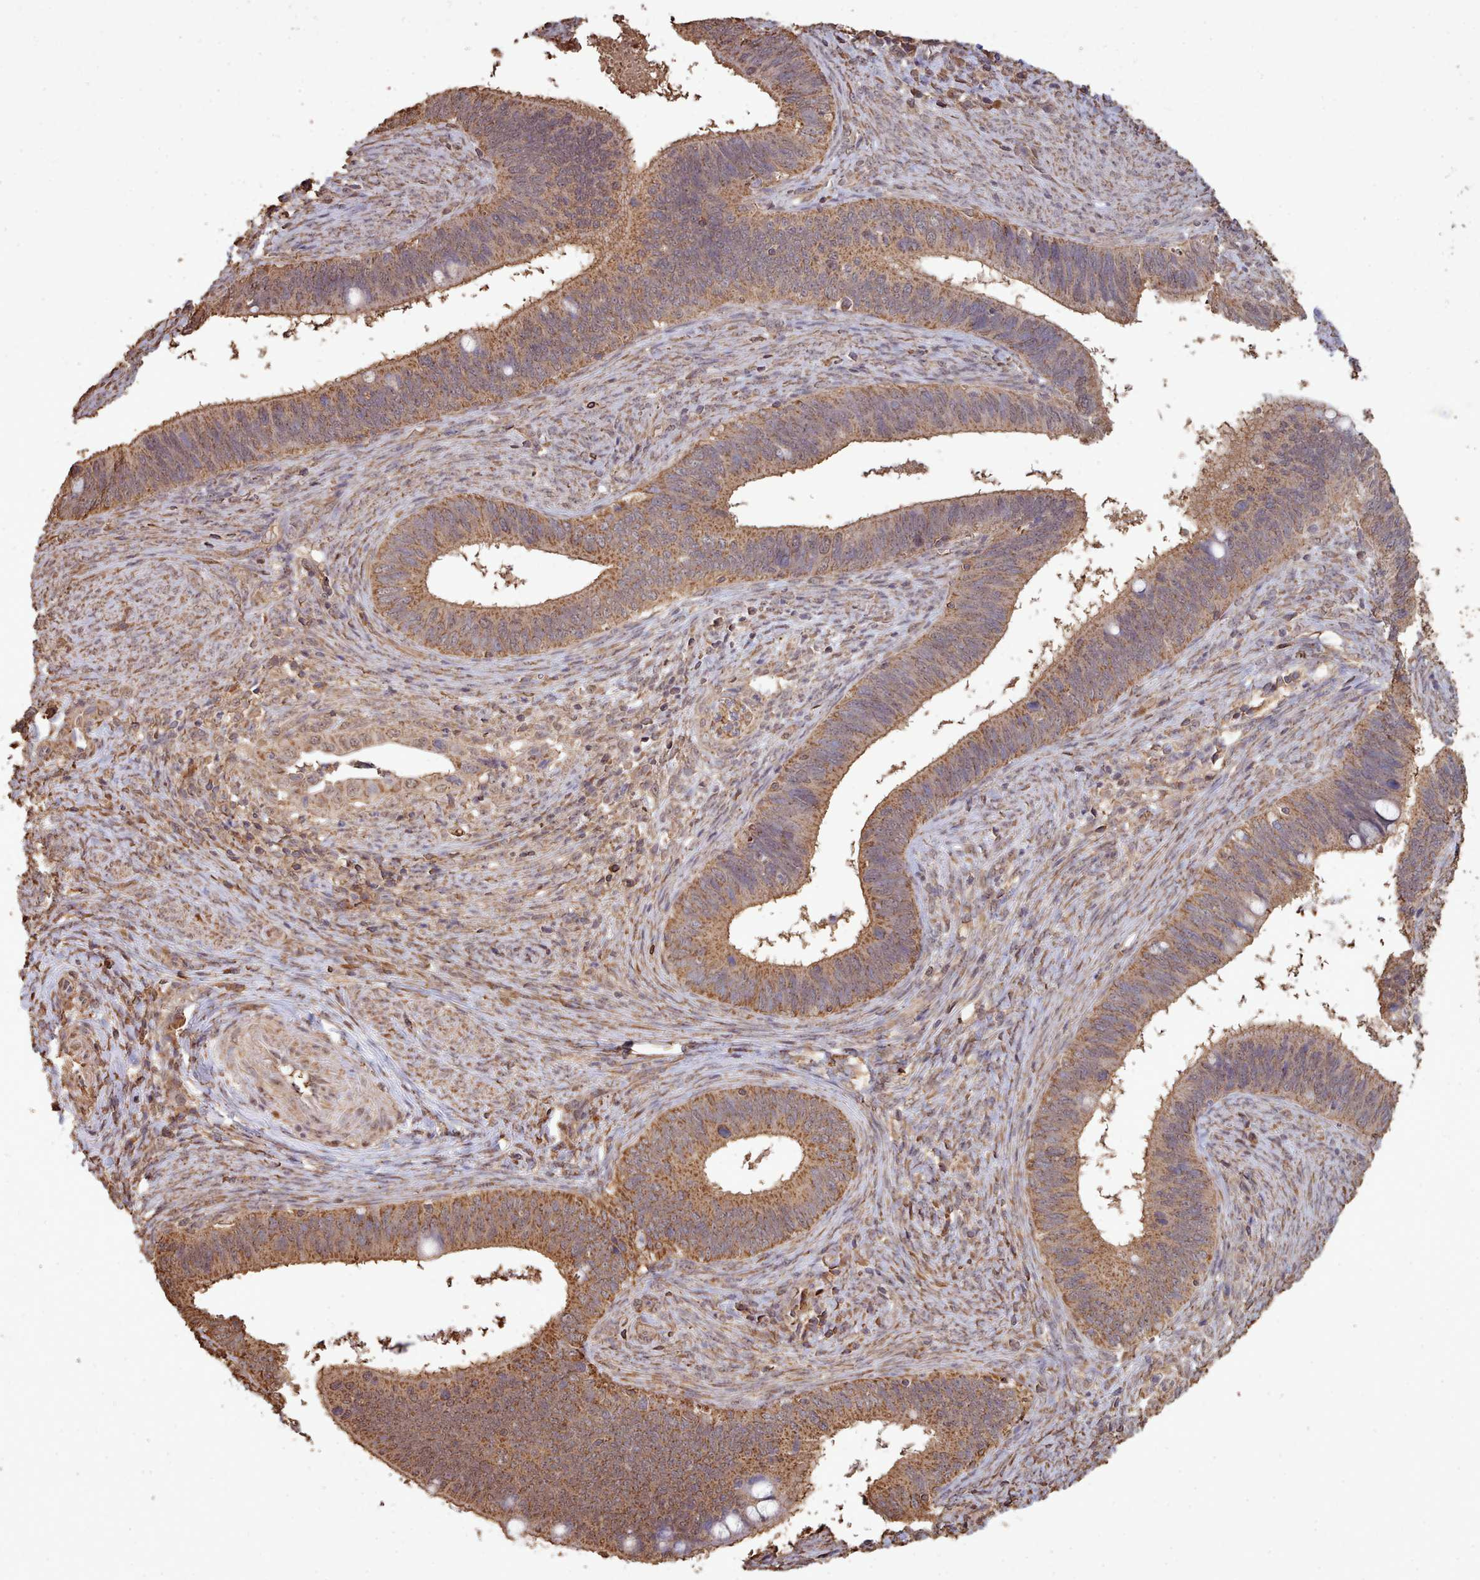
{"staining": {"intensity": "moderate", "quantity": ">75%", "location": "cytoplasmic/membranous,nuclear"}, "tissue": "cervical cancer", "cell_type": "Tumor cells", "image_type": "cancer", "snomed": [{"axis": "morphology", "description": "Adenocarcinoma, NOS"}, {"axis": "topography", "description": "Cervix"}], "caption": "A high-resolution image shows immunohistochemistry (IHC) staining of cervical cancer (adenocarcinoma), which exhibits moderate cytoplasmic/membranous and nuclear positivity in about >75% of tumor cells.", "gene": "METRN", "patient": {"sex": "female", "age": 42}}